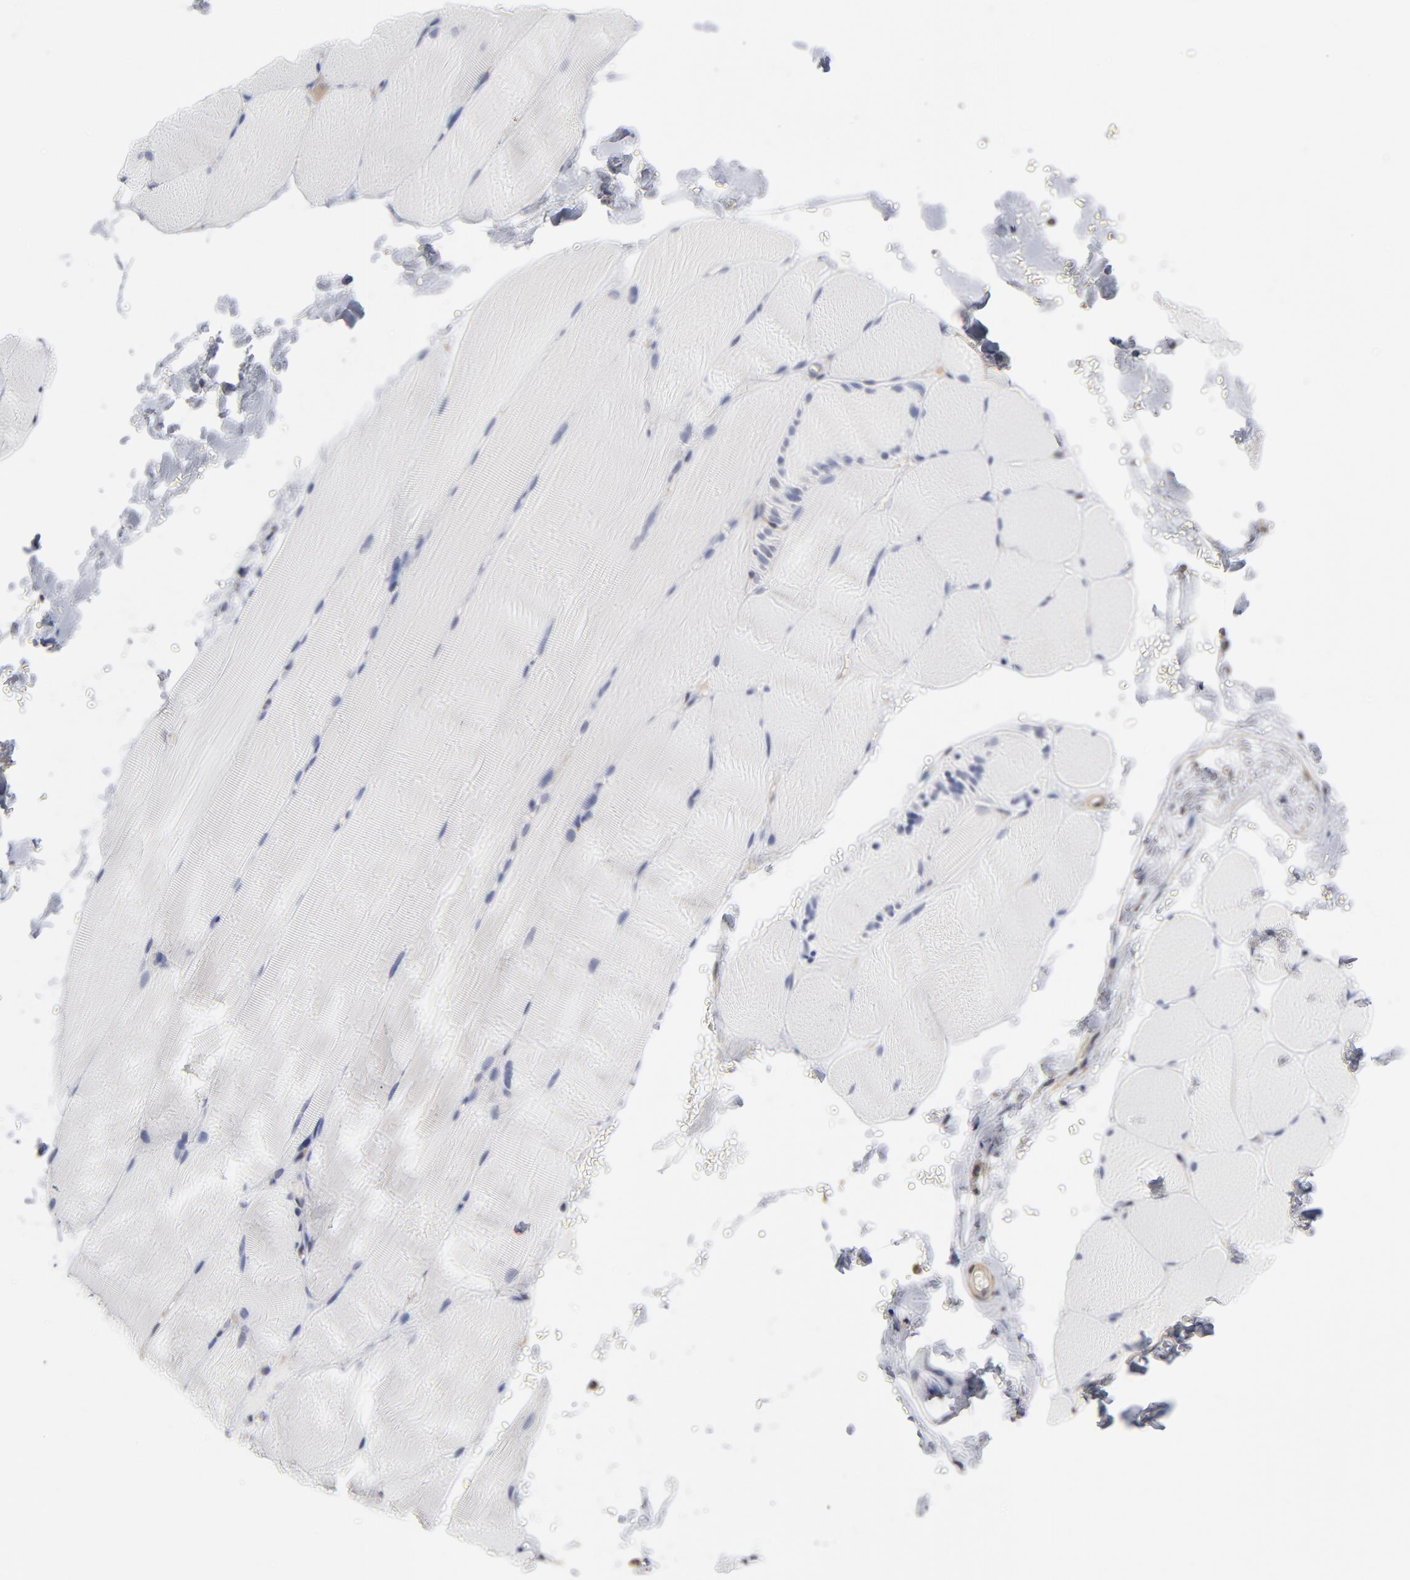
{"staining": {"intensity": "negative", "quantity": "none", "location": "none"}, "tissue": "skeletal muscle", "cell_type": "Myocytes", "image_type": "normal", "snomed": [{"axis": "morphology", "description": "Normal tissue, NOS"}, {"axis": "topography", "description": "Skeletal muscle"}, {"axis": "topography", "description": "Parathyroid gland"}], "caption": "High power microscopy photomicrograph of an IHC image of unremarkable skeletal muscle, revealing no significant staining in myocytes.", "gene": "ASMTL", "patient": {"sex": "female", "age": 37}}